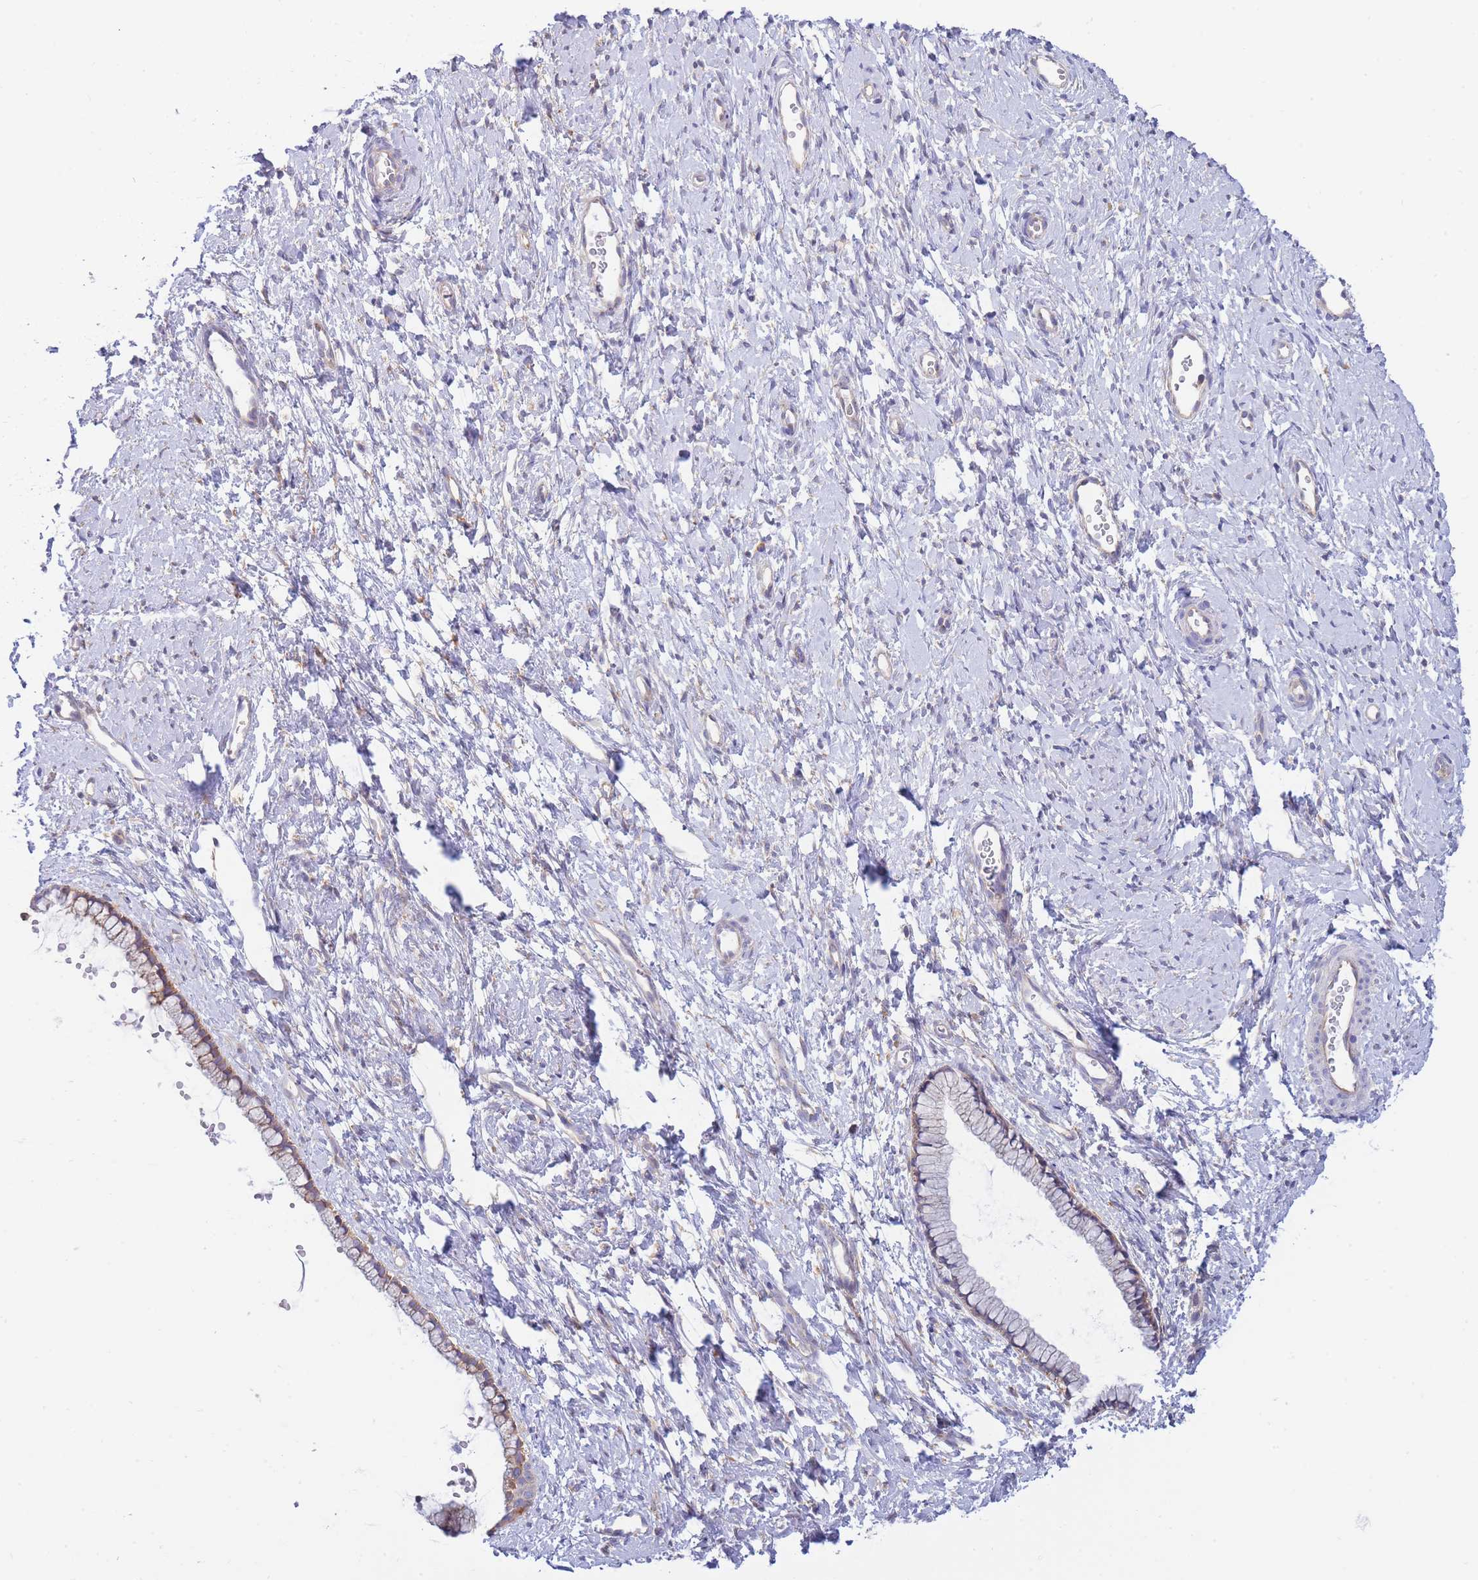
{"staining": {"intensity": "moderate", "quantity": "25%-75%", "location": "cytoplasmic/membranous"}, "tissue": "cervix", "cell_type": "Glandular cells", "image_type": "normal", "snomed": [{"axis": "morphology", "description": "Normal tissue, NOS"}, {"axis": "topography", "description": "Cervix"}], "caption": "An IHC micrograph of benign tissue is shown. Protein staining in brown highlights moderate cytoplasmic/membranous positivity in cervix within glandular cells.", "gene": "SH2B2", "patient": {"sex": "female", "age": 57}}